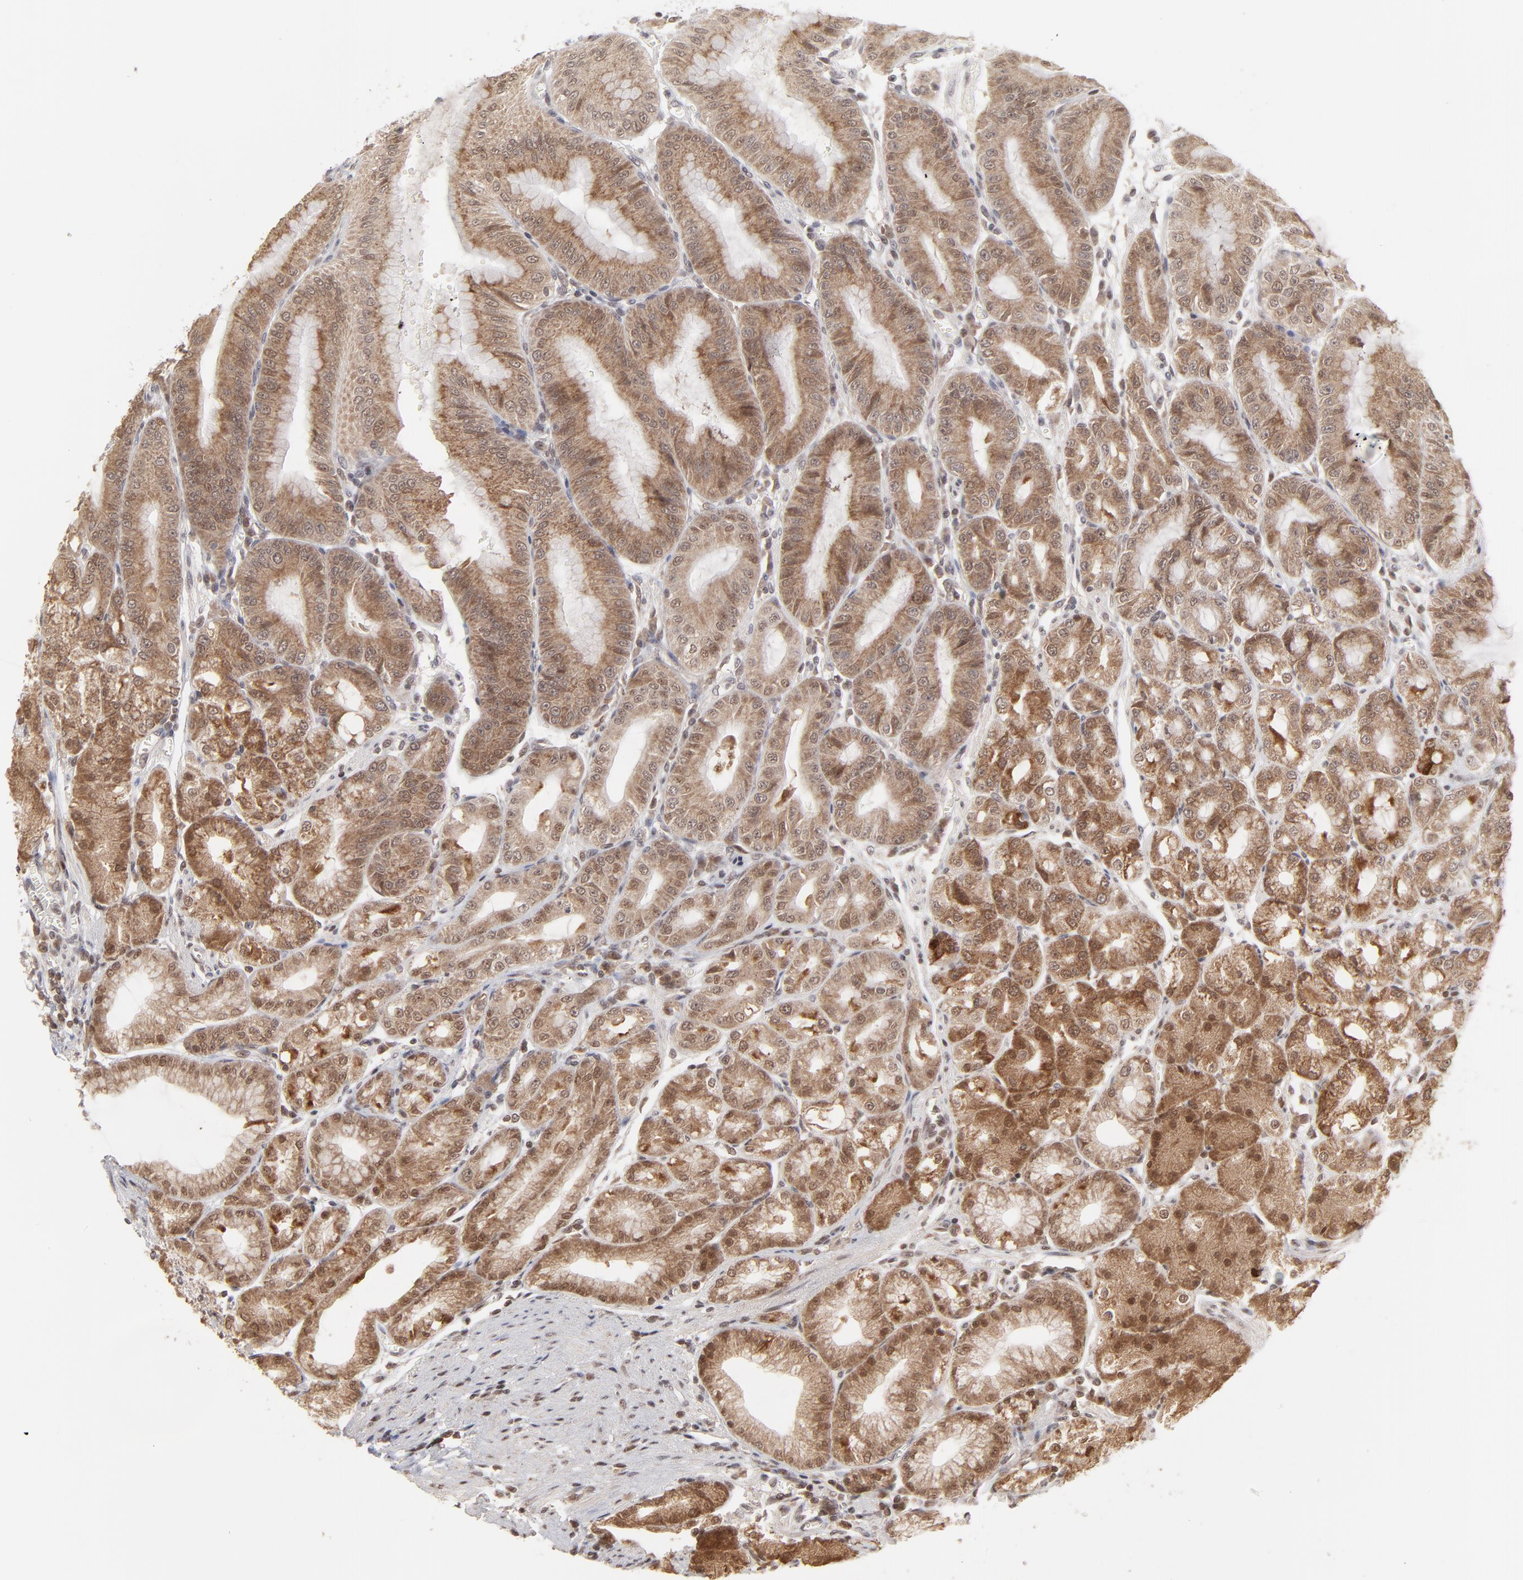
{"staining": {"intensity": "moderate", "quantity": ">75%", "location": "cytoplasmic/membranous,nuclear"}, "tissue": "stomach", "cell_type": "Glandular cells", "image_type": "normal", "snomed": [{"axis": "morphology", "description": "Normal tissue, NOS"}, {"axis": "topography", "description": "Stomach, lower"}], "caption": "High-power microscopy captured an immunohistochemistry (IHC) histopathology image of normal stomach, revealing moderate cytoplasmic/membranous,nuclear staining in approximately >75% of glandular cells.", "gene": "ARIH1", "patient": {"sex": "male", "age": 71}}